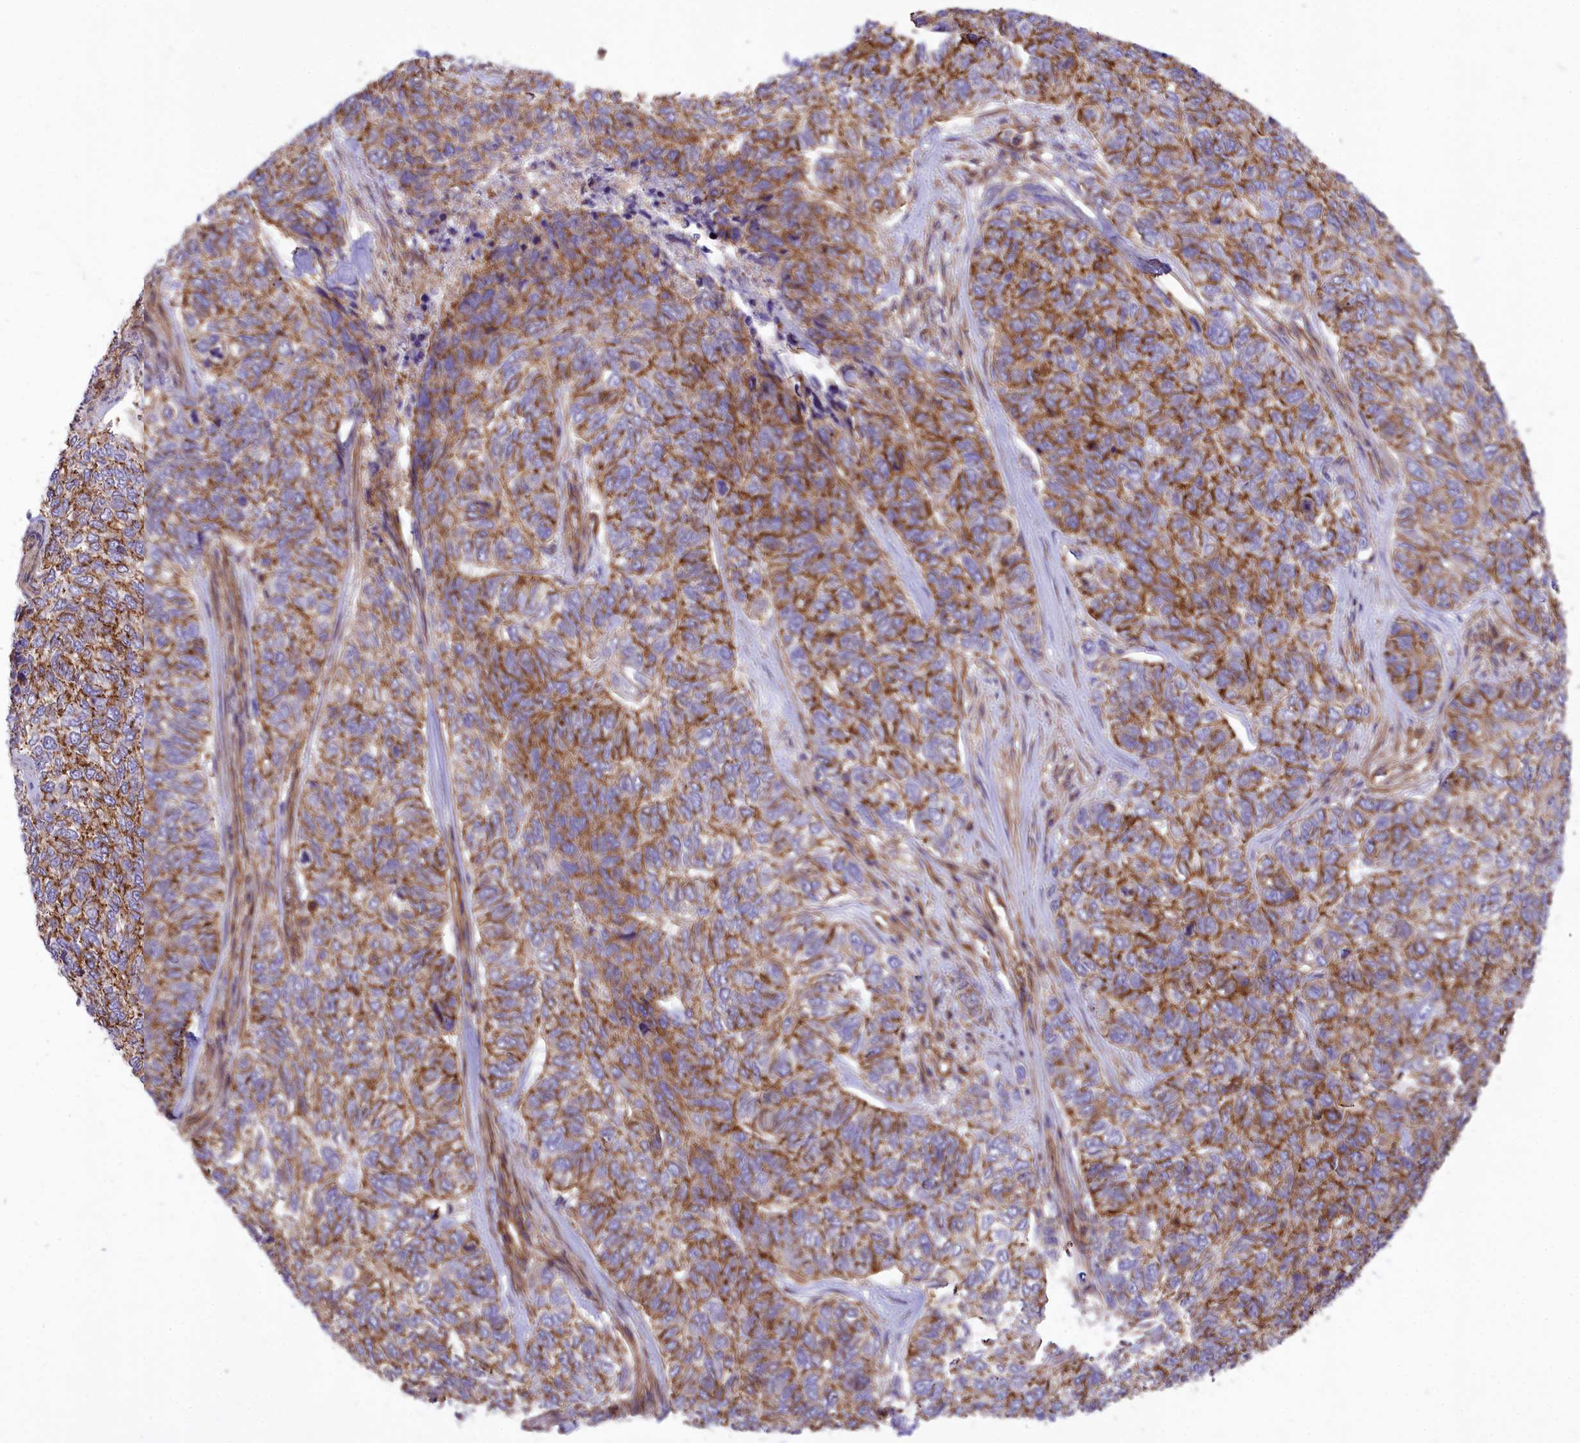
{"staining": {"intensity": "moderate", "quantity": ">75%", "location": "cytoplasmic/membranous"}, "tissue": "skin cancer", "cell_type": "Tumor cells", "image_type": "cancer", "snomed": [{"axis": "morphology", "description": "Basal cell carcinoma"}, {"axis": "topography", "description": "Skin"}], "caption": "Tumor cells show medium levels of moderate cytoplasmic/membranous positivity in about >75% of cells in skin cancer.", "gene": "SEPTIN9", "patient": {"sex": "female", "age": 65}}